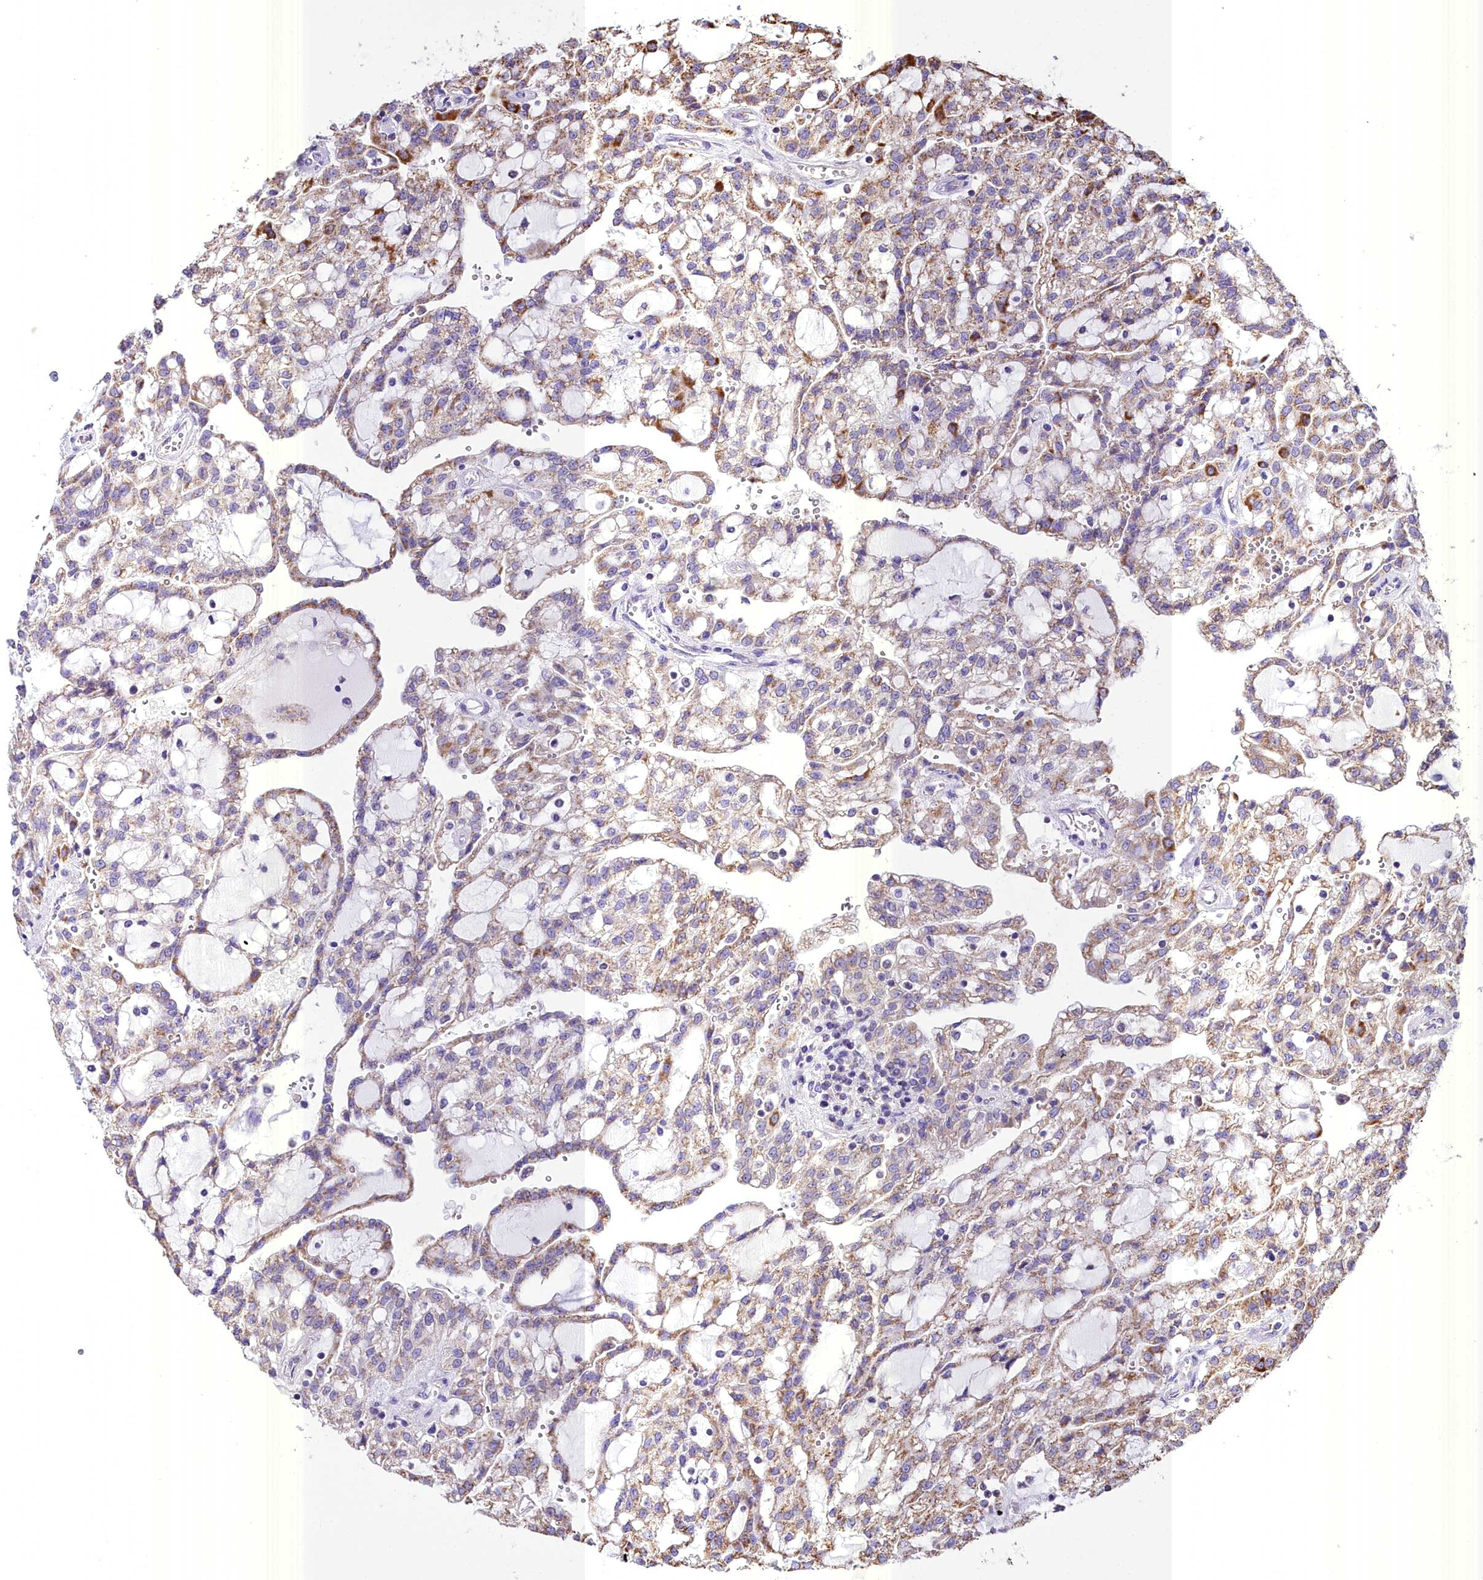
{"staining": {"intensity": "moderate", "quantity": "25%-75%", "location": "cytoplasmic/membranous"}, "tissue": "renal cancer", "cell_type": "Tumor cells", "image_type": "cancer", "snomed": [{"axis": "morphology", "description": "Adenocarcinoma, NOS"}, {"axis": "topography", "description": "Kidney"}], "caption": "Immunohistochemistry (DAB (3,3'-diaminobenzidine)) staining of renal cancer displays moderate cytoplasmic/membranous protein positivity in about 25%-75% of tumor cells.", "gene": "WDFY3", "patient": {"sex": "male", "age": 63}}